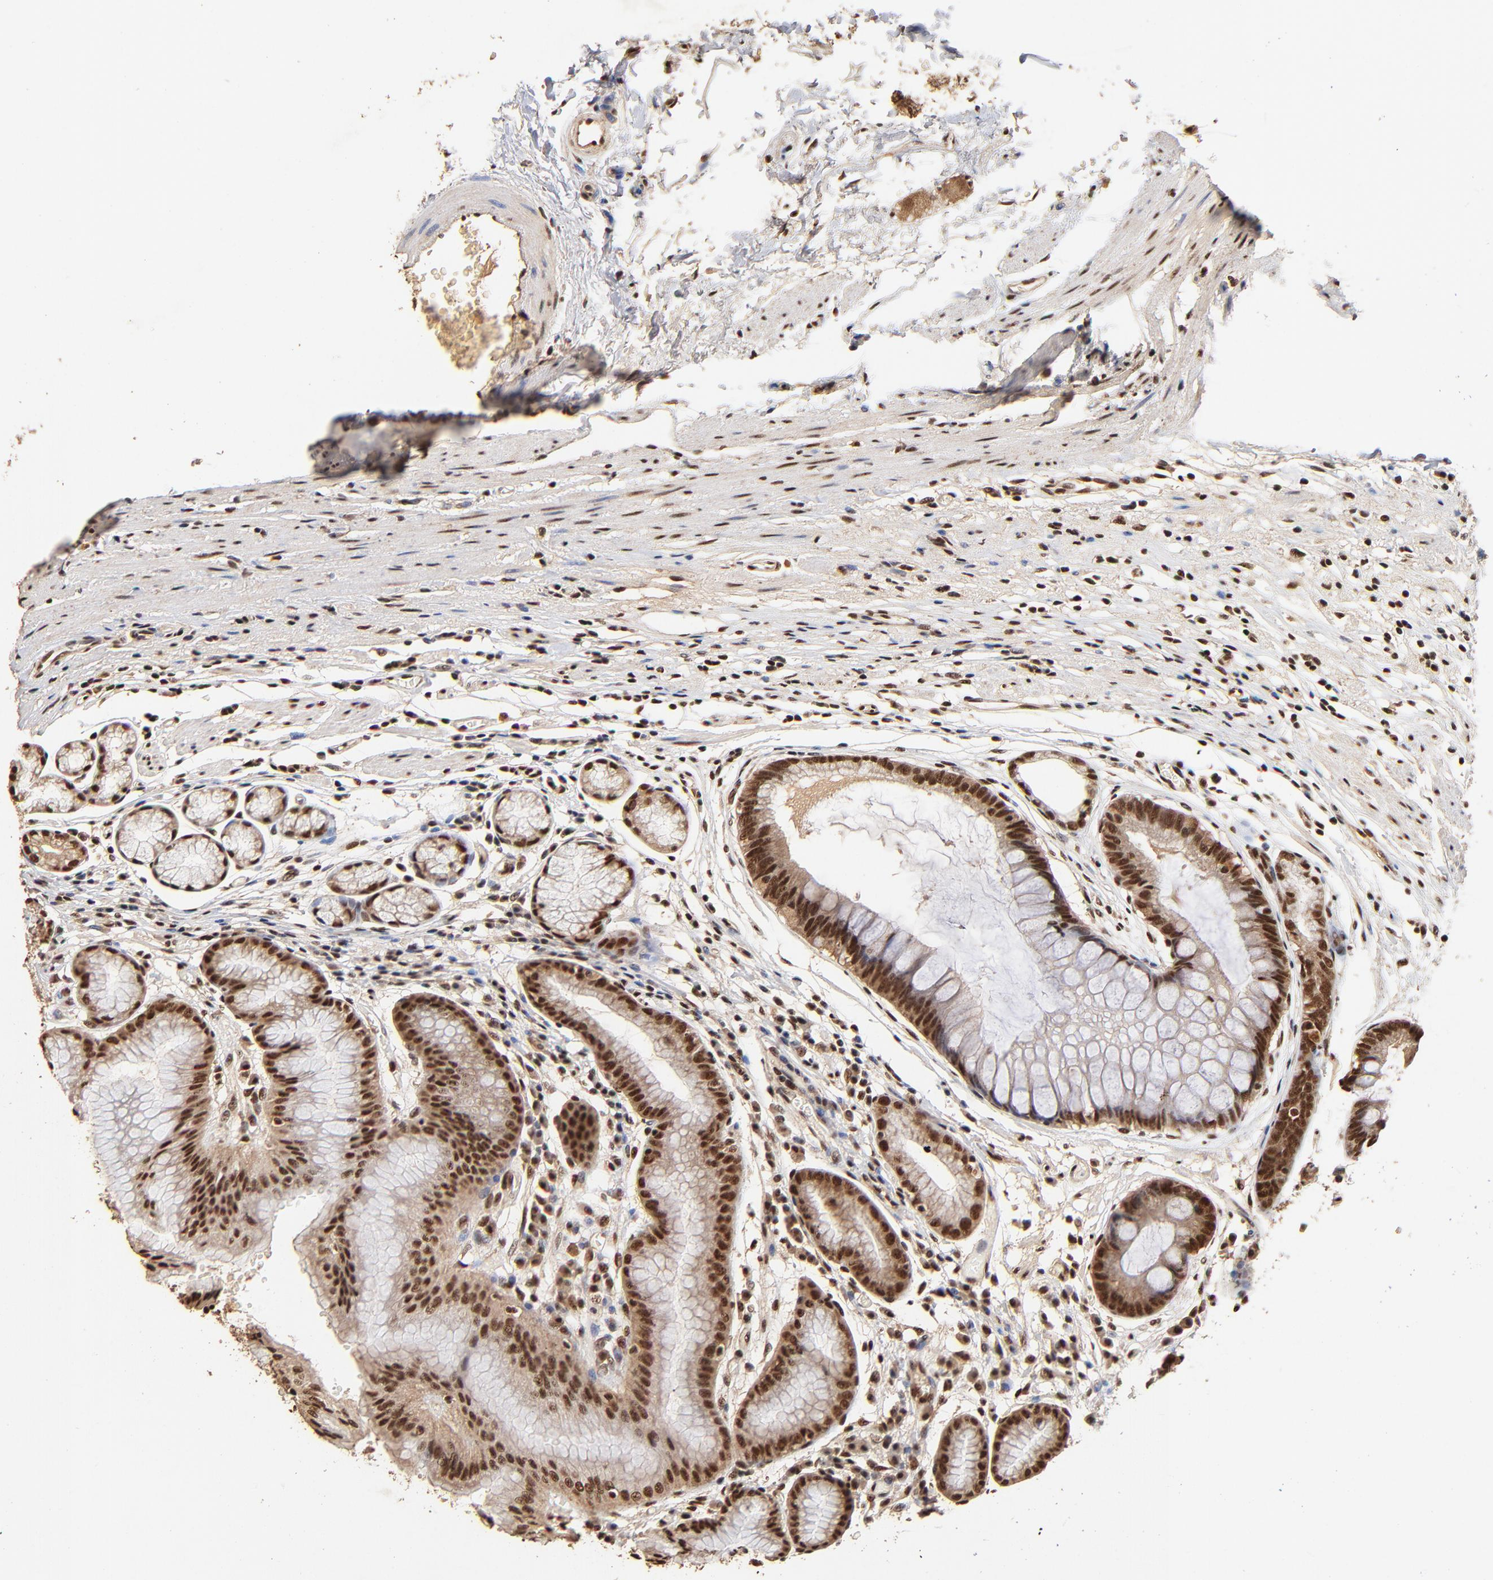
{"staining": {"intensity": "strong", "quantity": ">75%", "location": "nuclear"}, "tissue": "stomach", "cell_type": "Glandular cells", "image_type": "normal", "snomed": [{"axis": "morphology", "description": "Normal tissue, NOS"}, {"axis": "morphology", "description": "Inflammation, NOS"}, {"axis": "topography", "description": "Stomach, lower"}], "caption": "The photomicrograph displays immunohistochemical staining of benign stomach. There is strong nuclear expression is present in approximately >75% of glandular cells. The staining was performed using DAB to visualize the protein expression in brown, while the nuclei were stained in blue with hematoxylin (Magnification: 20x).", "gene": "MED12", "patient": {"sex": "male", "age": 59}}